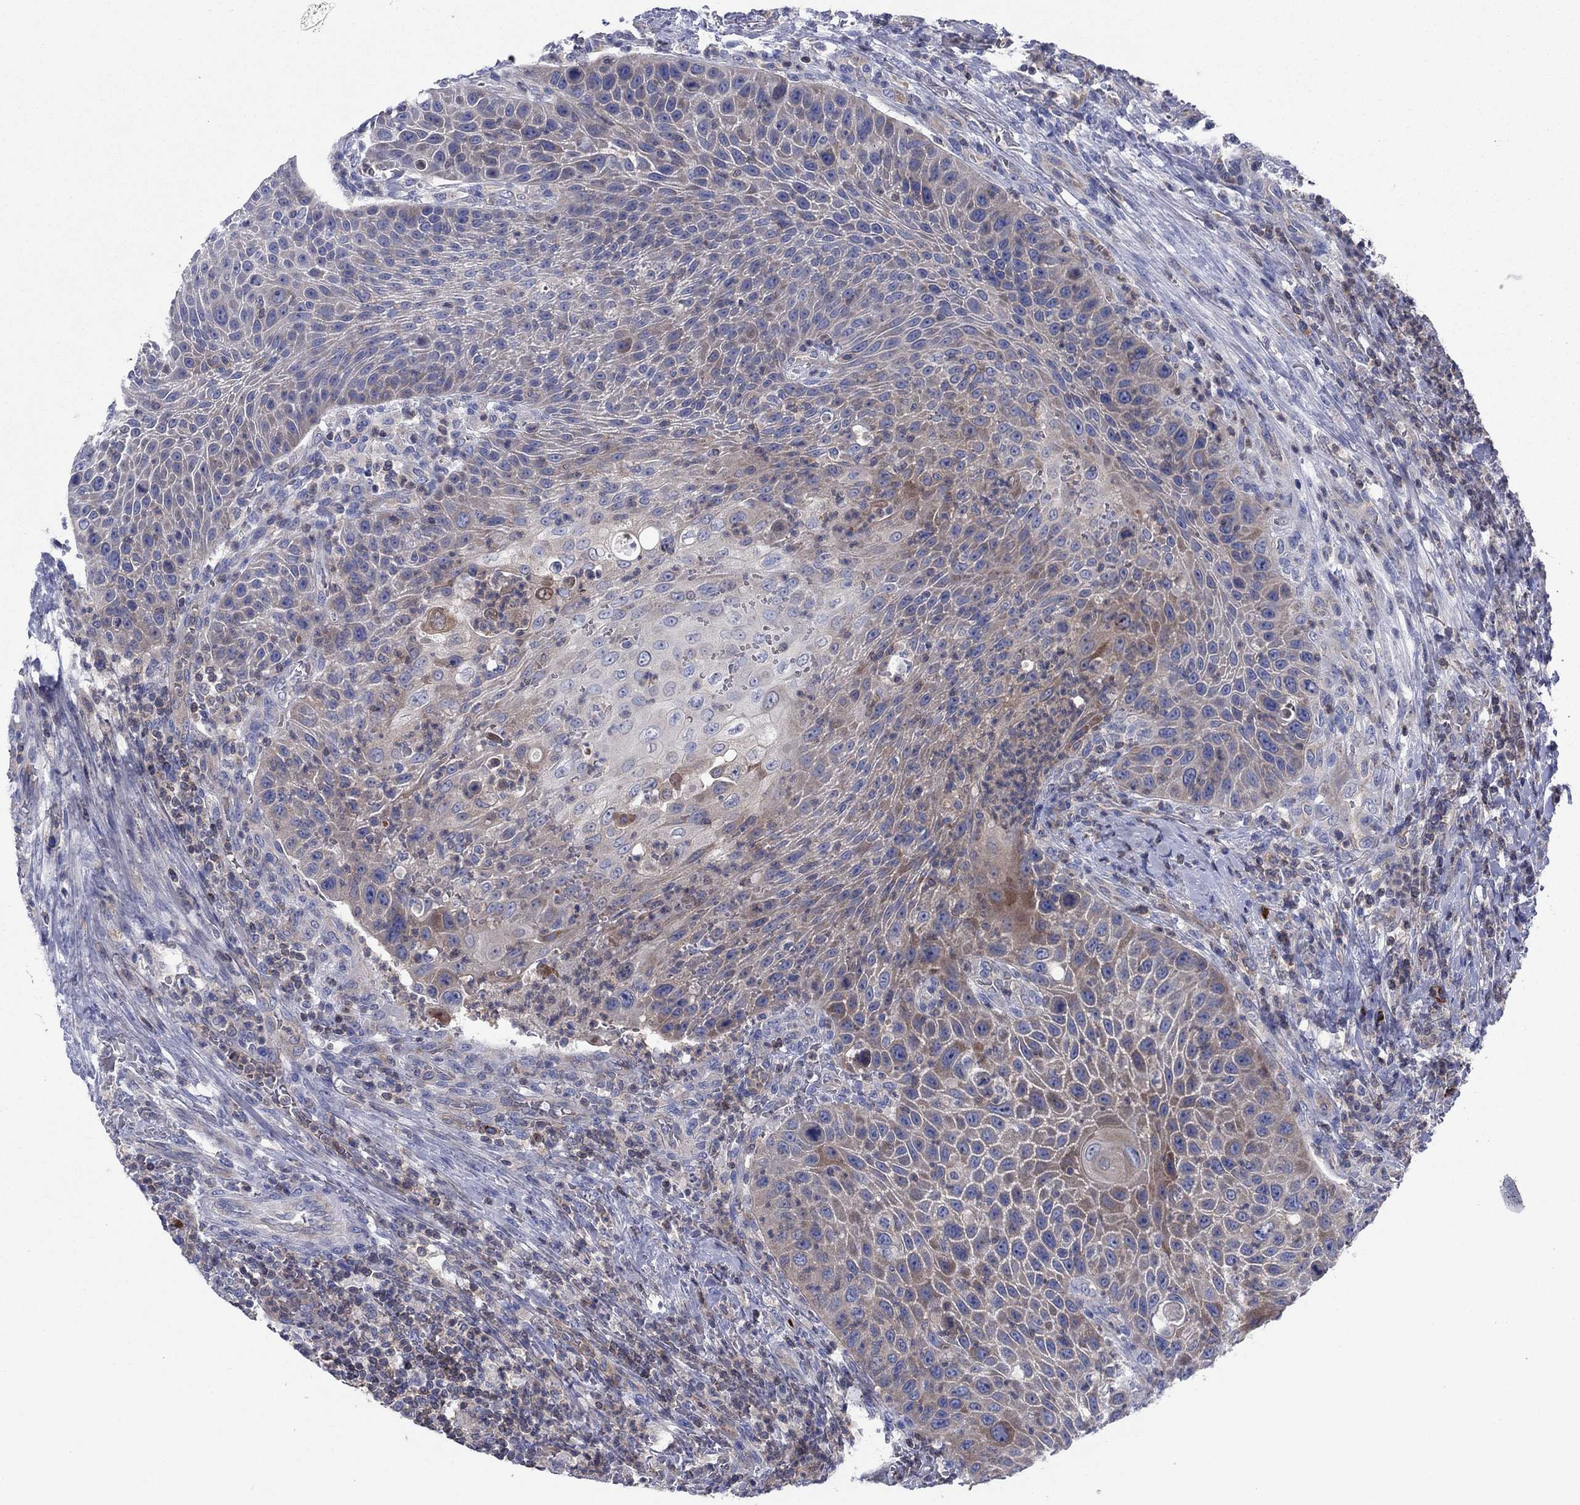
{"staining": {"intensity": "moderate", "quantity": "25%-75%", "location": "cytoplasmic/membranous"}, "tissue": "head and neck cancer", "cell_type": "Tumor cells", "image_type": "cancer", "snomed": [{"axis": "morphology", "description": "Squamous cell carcinoma, NOS"}, {"axis": "topography", "description": "Head-Neck"}], "caption": "Head and neck cancer stained with immunohistochemistry reveals moderate cytoplasmic/membranous expression in approximately 25%-75% of tumor cells.", "gene": "PVR", "patient": {"sex": "male", "age": 69}}